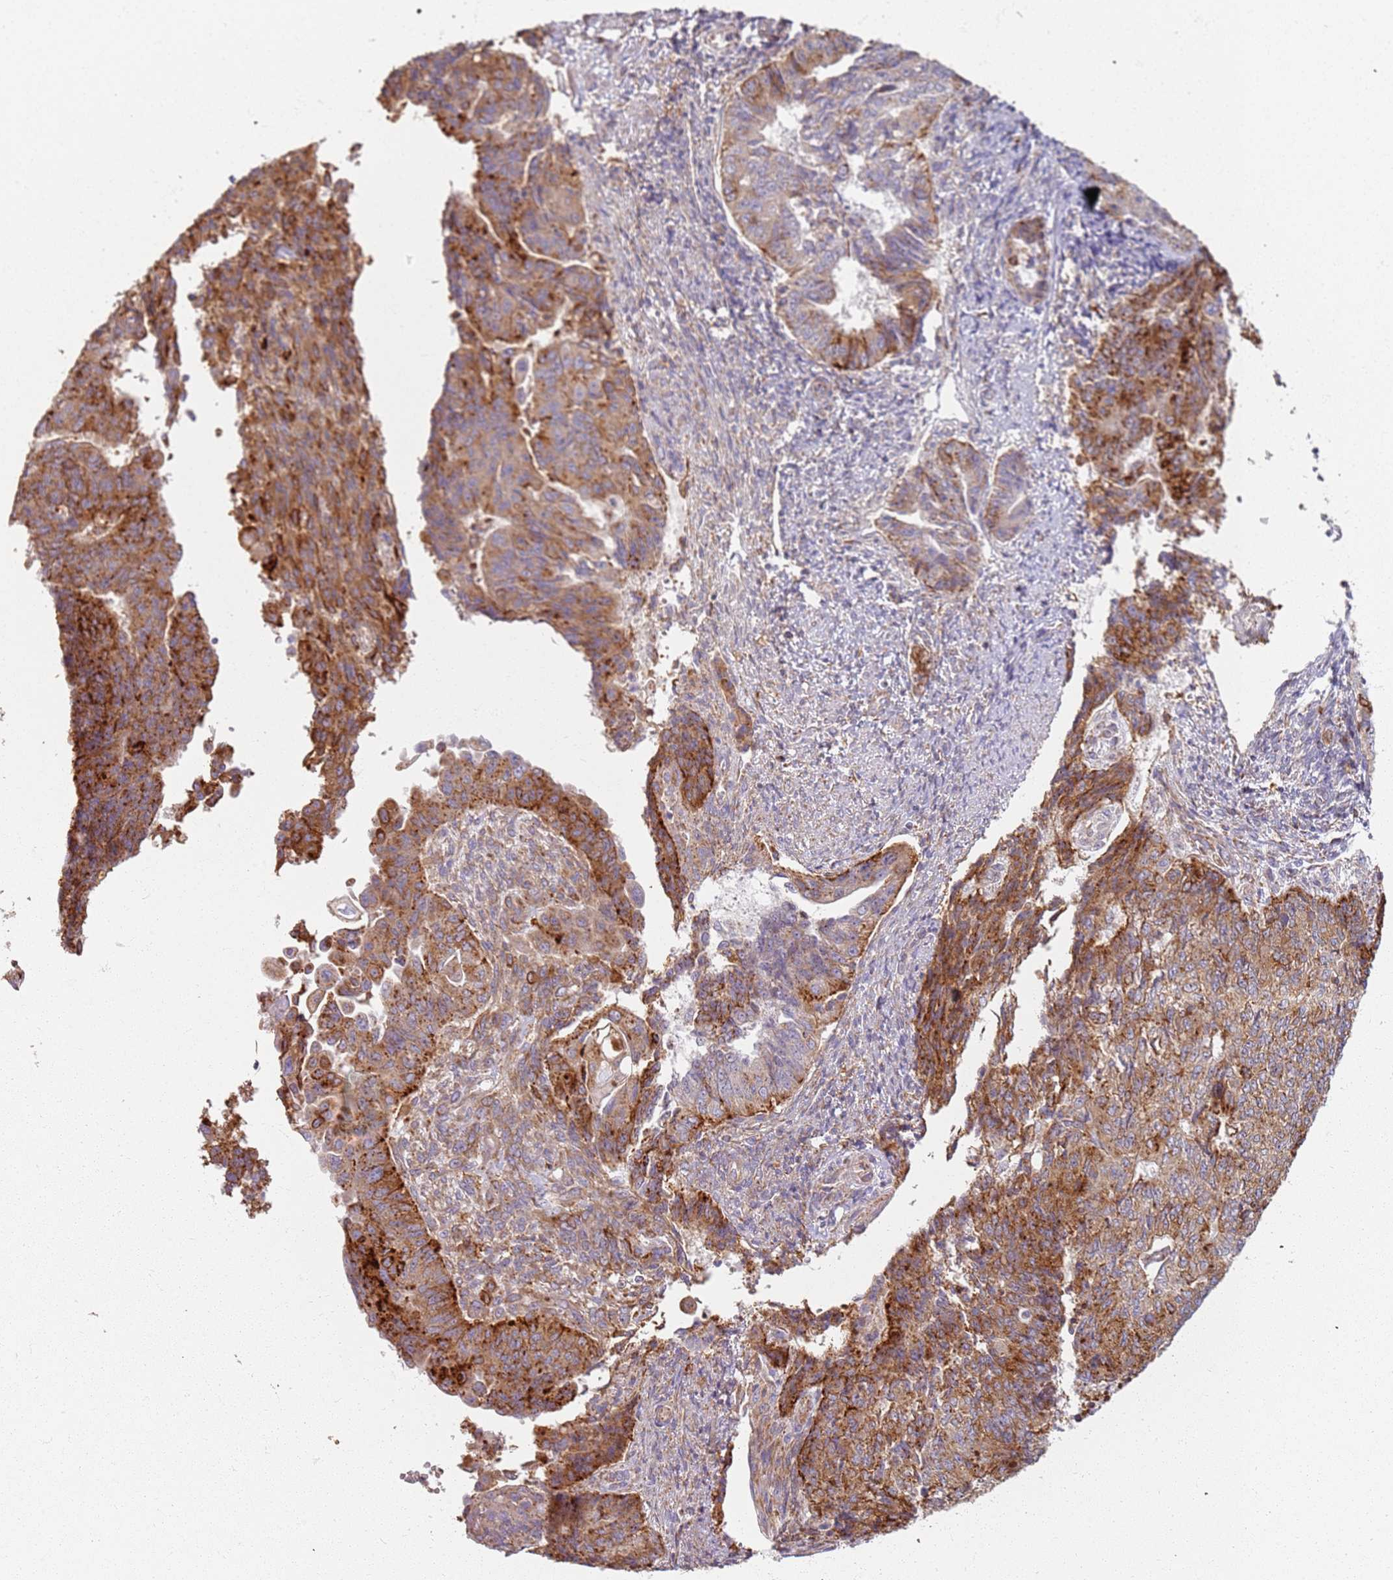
{"staining": {"intensity": "strong", "quantity": ">75%", "location": "cytoplasmic/membranous"}, "tissue": "endometrial cancer", "cell_type": "Tumor cells", "image_type": "cancer", "snomed": [{"axis": "morphology", "description": "Adenocarcinoma, NOS"}, {"axis": "topography", "description": "Endometrium"}], "caption": "Immunohistochemistry (IHC) photomicrograph of human adenocarcinoma (endometrial) stained for a protein (brown), which reveals high levels of strong cytoplasmic/membranous expression in about >75% of tumor cells.", "gene": "PROKR2", "patient": {"sex": "female", "age": 32}}